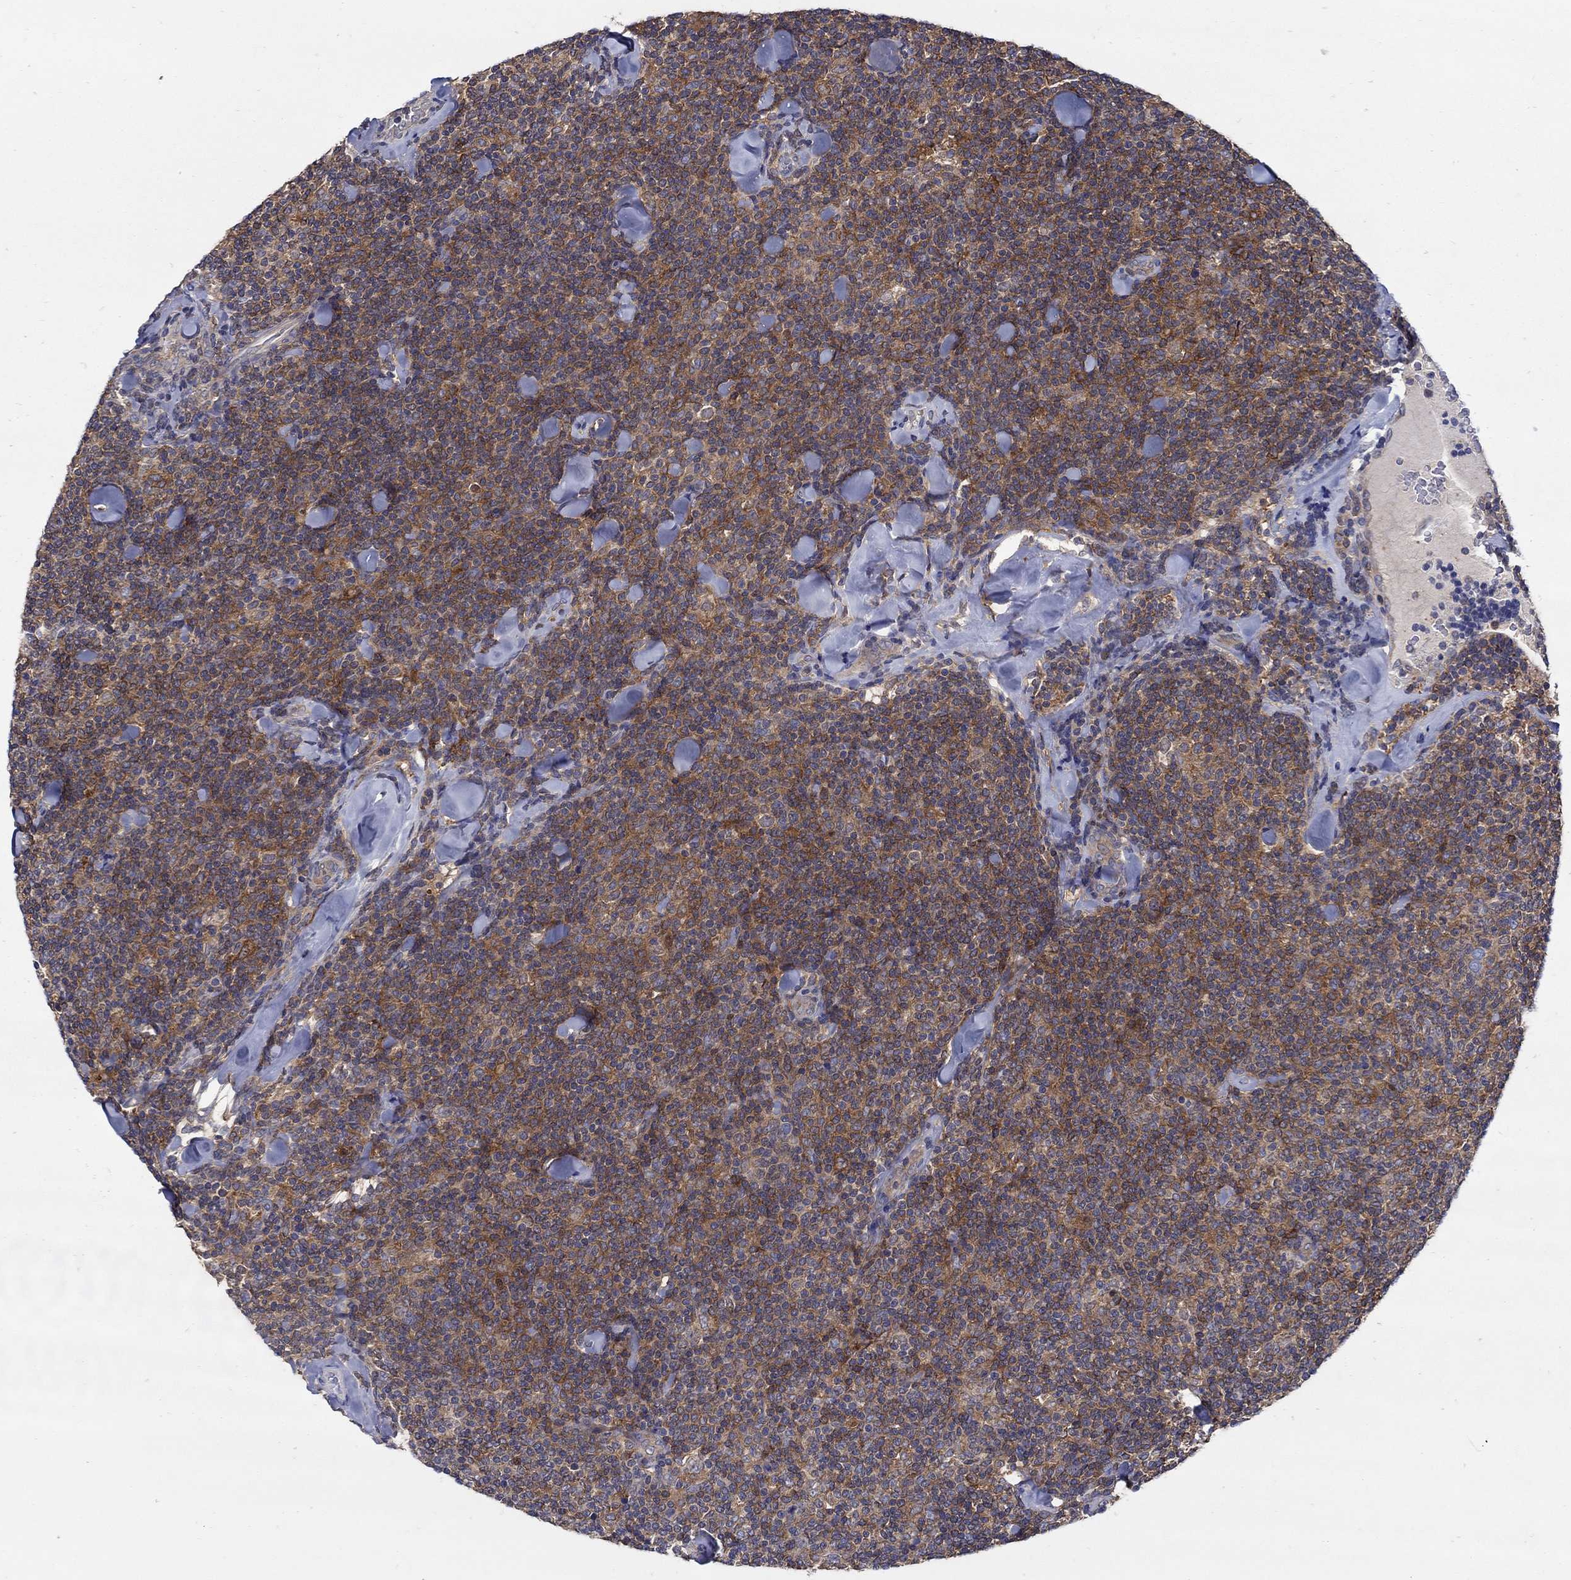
{"staining": {"intensity": "moderate", "quantity": ">75%", "location": "cytoplasmic/membranous"}, "tissue": "lymphoma", "cell_type": "Tumor cells", "image_type": "cancer", "snomed": [{"axis": "morphology", "description": "Malignant lymphoma, non-Hodgkin's type, Low grade"}, {"axis": "topography", "description": "Lymph node"}], "caption": "Malignant lymphoma, non-Hodgkin's type (low-grade) was stained to show a protein in brown. There is medium levels of moderate cytoplasmic/membranous expression in approximately >75% of tumor cells.", "gene": "MTHFR", "patient": {"sex": "female", "age": 56}}